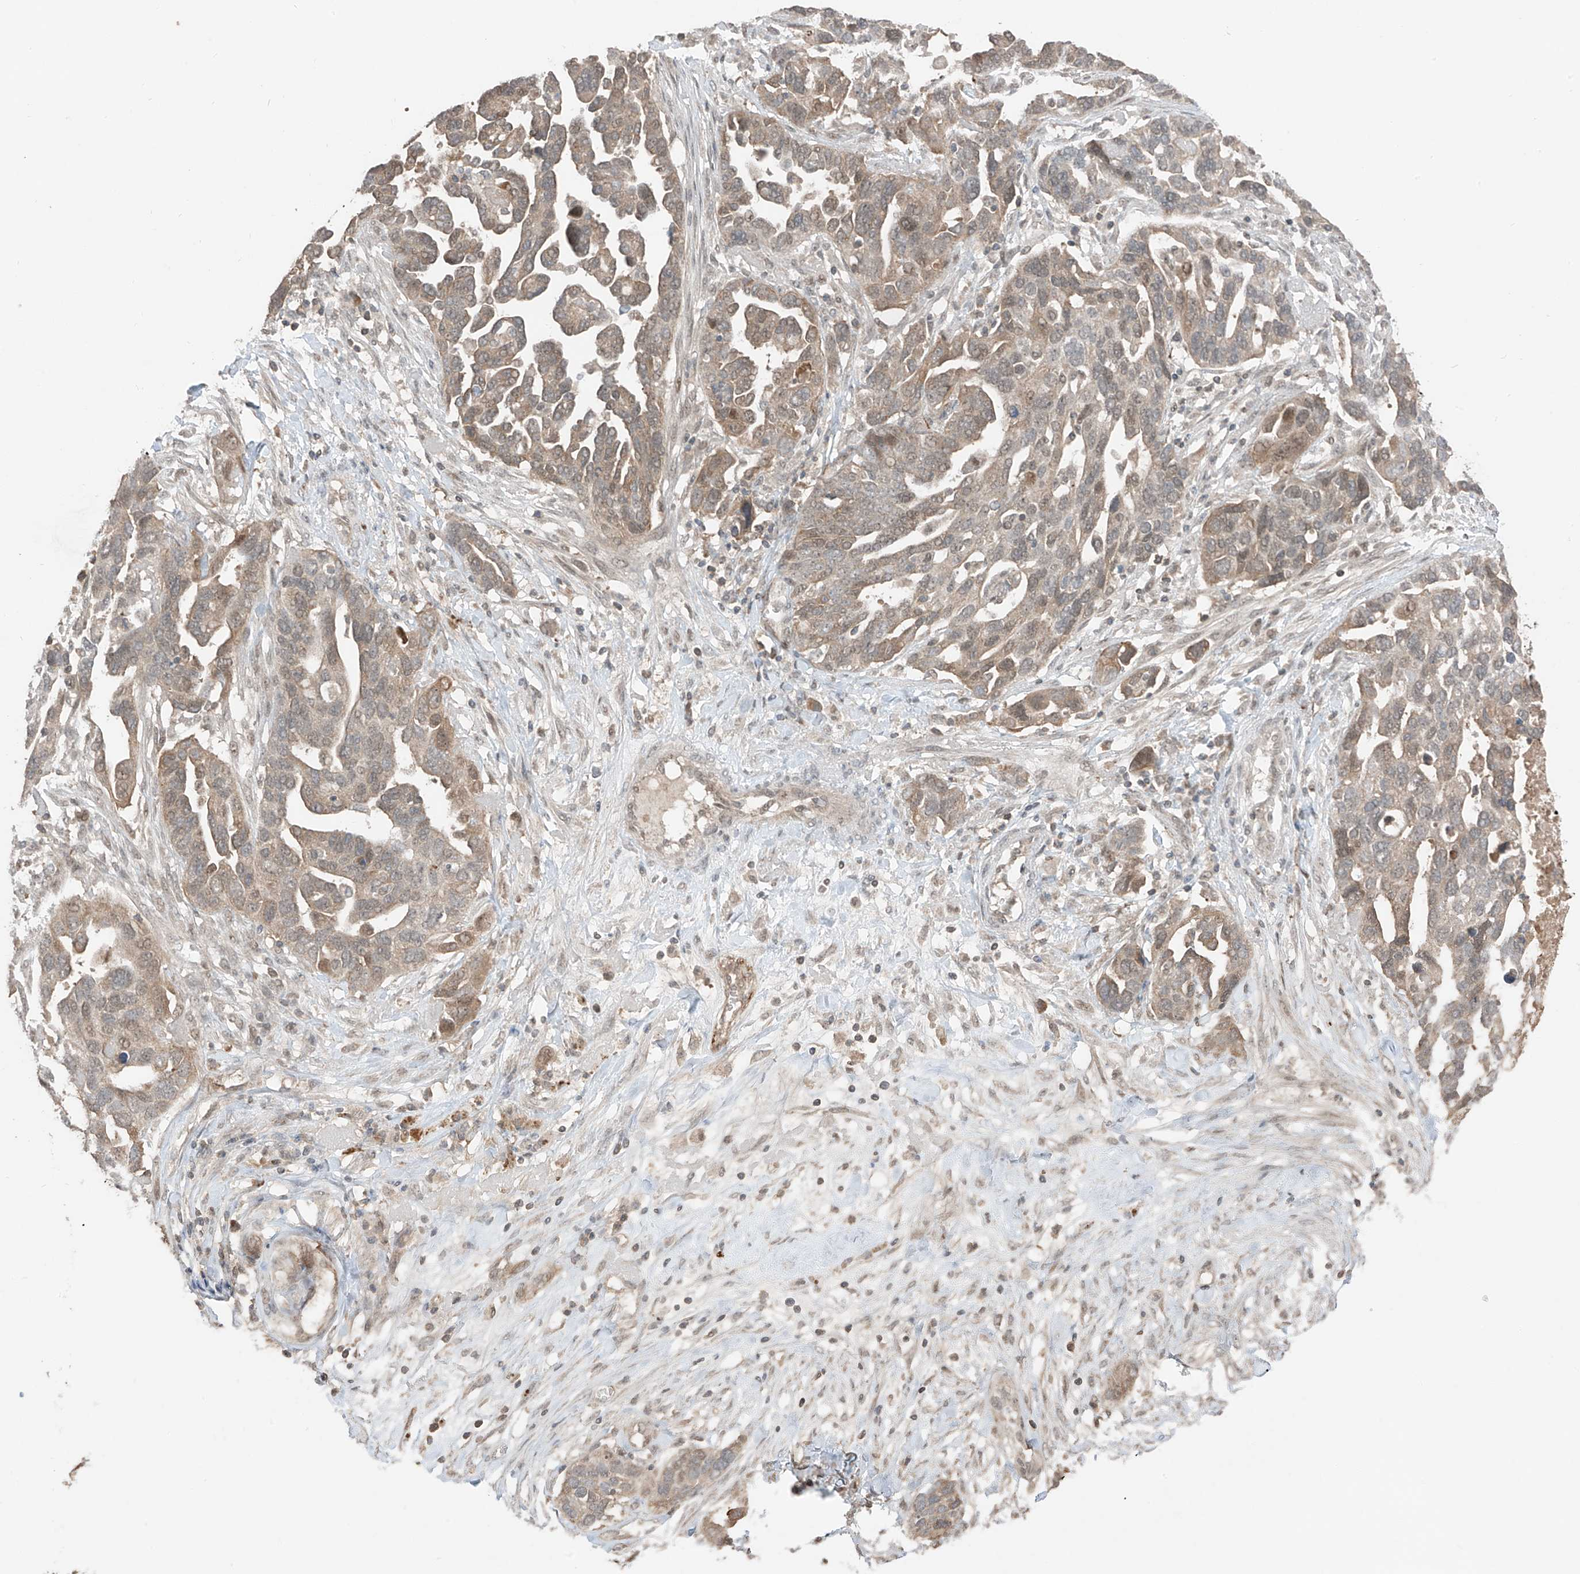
{"staining": {"intensity": "weak", "quantity": "25%-75%", "location": "cytoplasmic/membranous"}, "tissue": "ovarian cancer", "cell_type": "Tumor cells", "image_type": "cancer", "snomed": [{"axis": "morphology", "description": "Cystadenocarcinoma, serous, NOS"}, {"axis": "topography", "description": "Ovary"}], "caption": "This is an image of immunohistochemistry (IHC) staining of serous cystadenocarcinoma (ovarian), which shows weak positivity in the cytoplasmic/membranous of tumor cells.", "gene": "COLGALT2", "patient": {"sex": "female", "age": 54}}